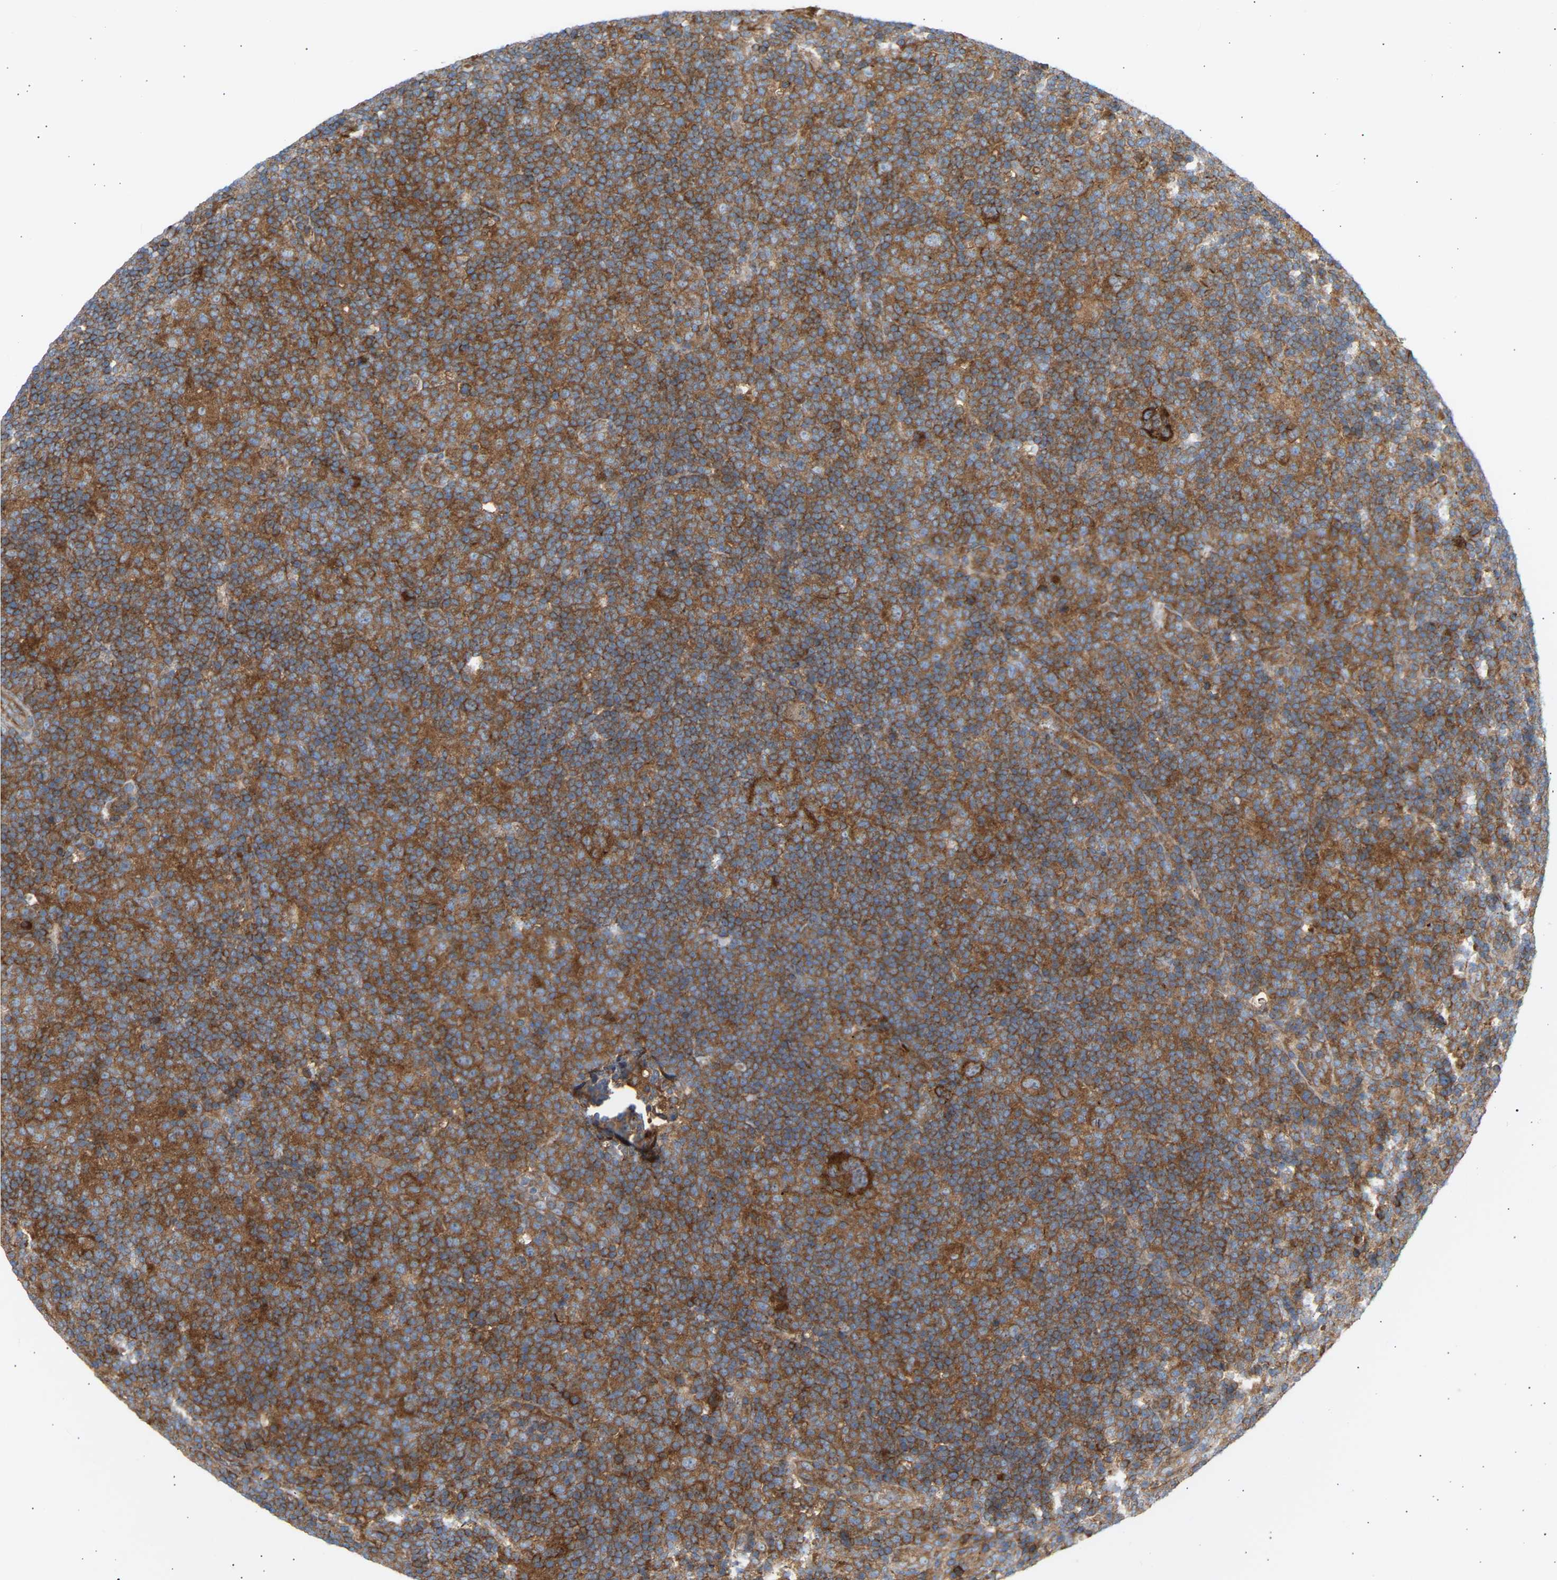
{"staining": {"intensity": "moderate", "quantity": ">75%", "location": "cytoplasmic/membranous"}, "tissue": "lymphoma", "cell_type": "Tumor cells", "image_type": "cancer", "snomed": [{"axis": "morphology", "description": "Hodgkin's disease, NOS"}, {"axis": "topography", "description": "Lymph node"}], "caption": "Tumor cells reveal medium levels of moderate cytoplasmic/membranous expression in approximately >75% of cells in human lymphoma. Nuclei are stained in blue.", "gene": "GCN1", "patient": {"sex": "female", "age": 57}}